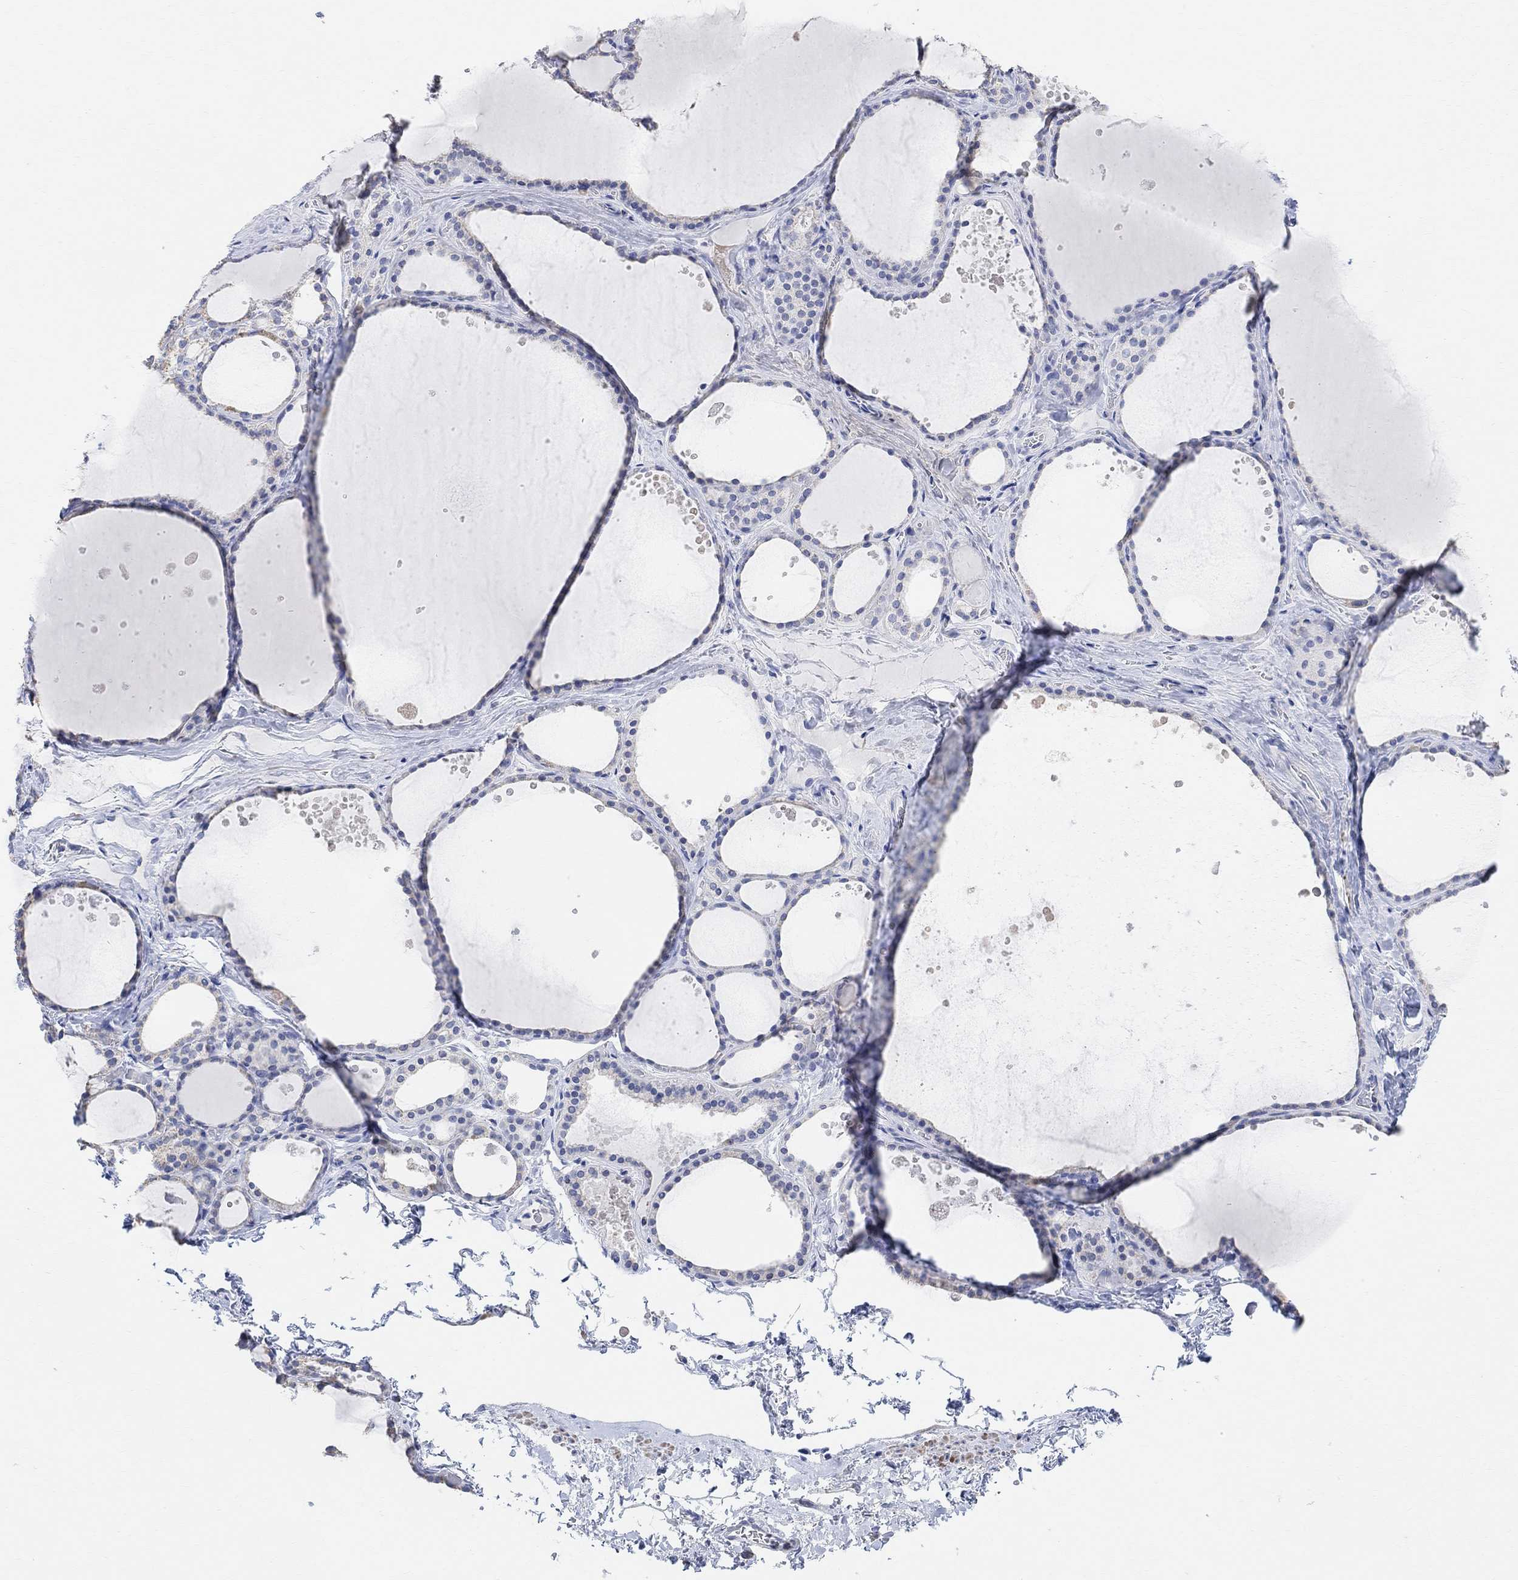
{"staining": {"intensity": "negative", "quantity": "none", "location": "none"}, "tissue": "thyroid gland", "cell_type": "Glandular cells", "image_type": "normal", "snomed": [{"axis": "morphology", "description": "Normal tissue, NOS"}, {"axis": "topography", "description": "Thyroid gland"}], "caption": "This is a micrograph of immunohistochemistry staining of benign thyroid gland, which shows no positivity in glandular cells. (DAB (3,3'-diaminobenzidine) immunohistochemistry (IHC) with hematoxylin counter stain).", "gene": "SYT12", "patient": {"sex": "male", "age": 63}}